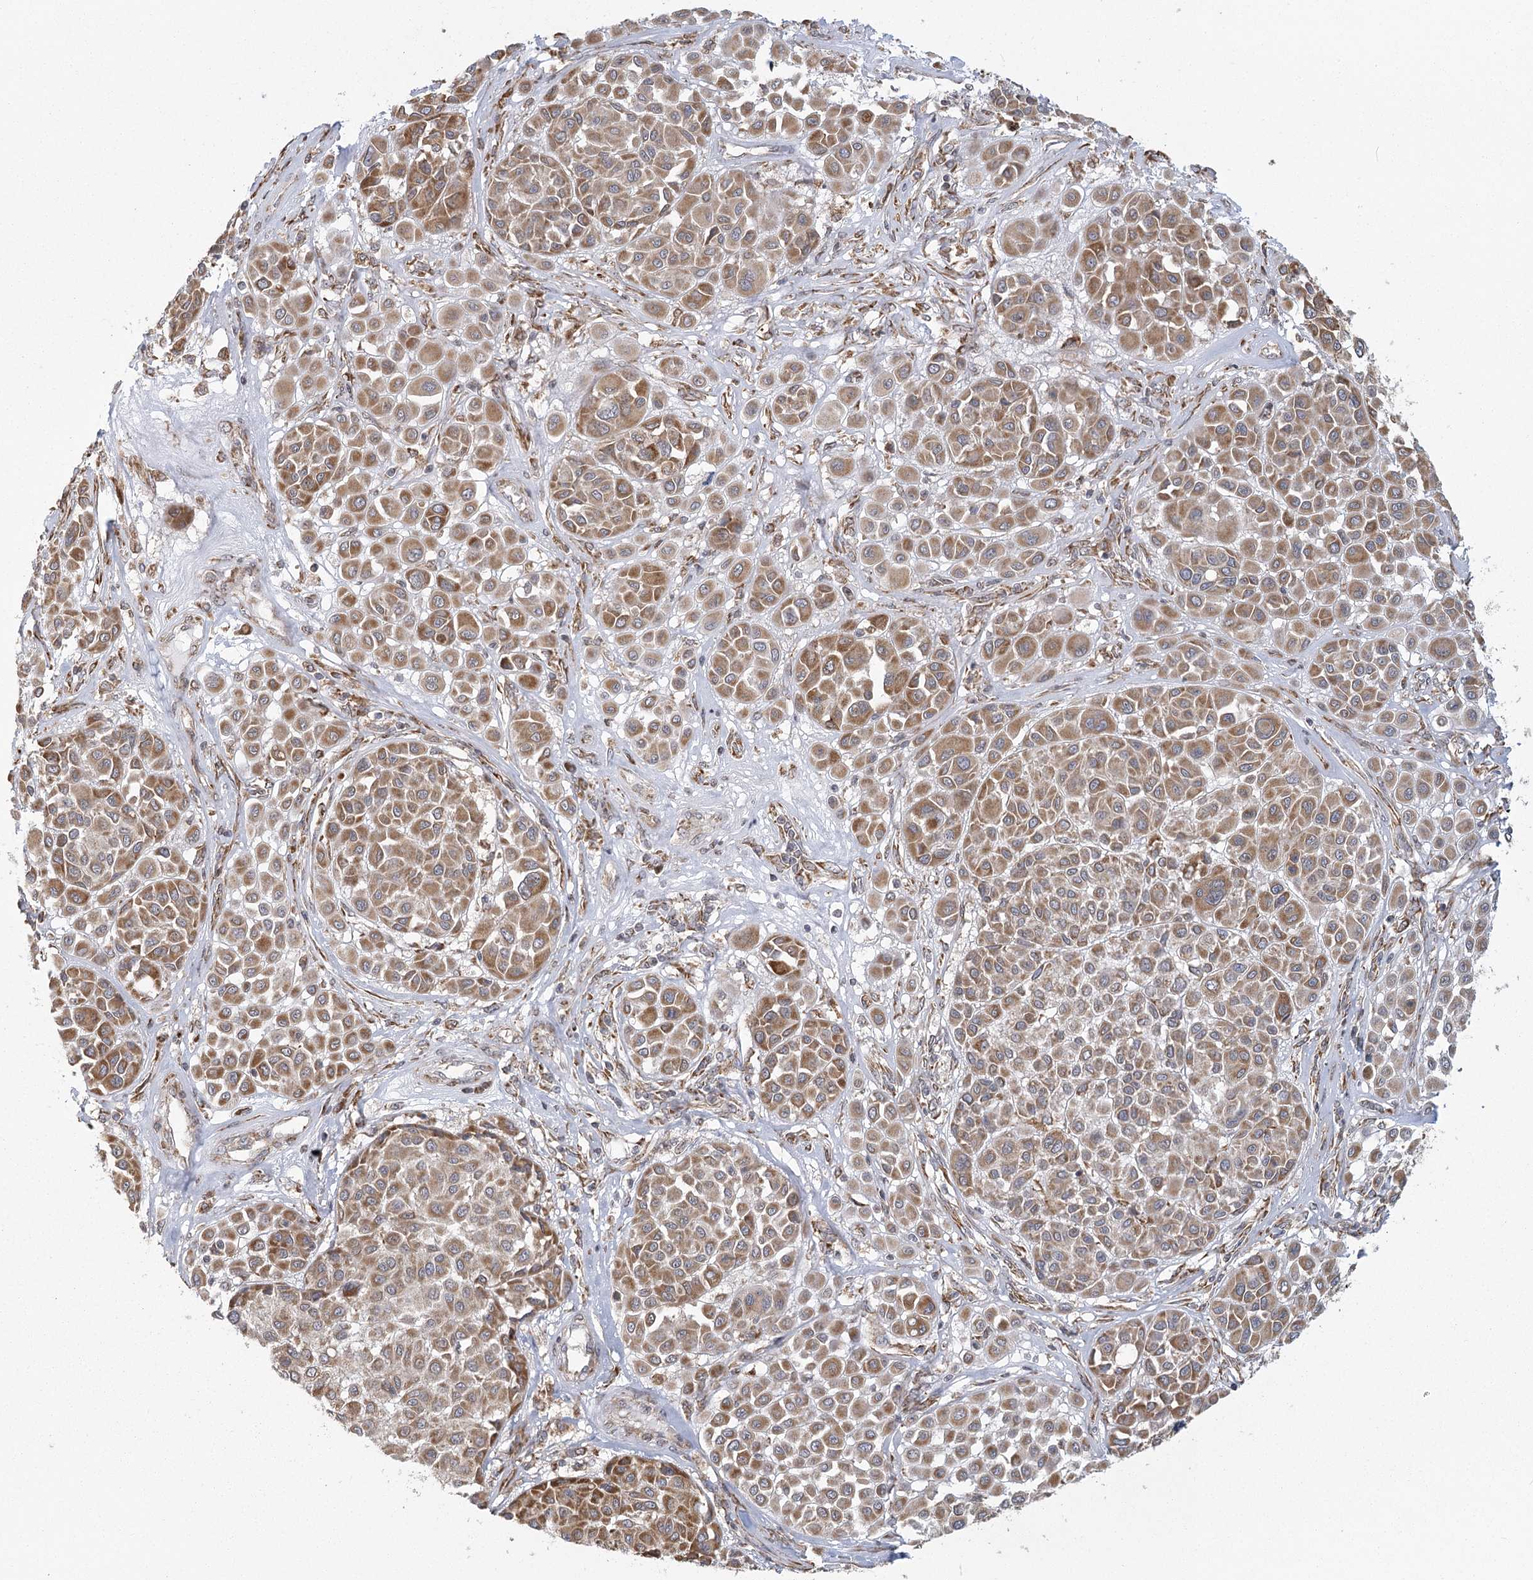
{"staining": {"intensity": "strong", "quantity": ">75%", "location": "cytoplasmic/membranous"}, "tissue": "melanoma", "cell_type": "Tumor cells", "image_type": "cancer", "snomed": [{"axis": "morphology", "description": "Malignant melanoma, Metastatic site"}, {"axis": "topography", "description": "Soft tissue"}], "caption": "DAB (3,3'-diaminobenzidine) immunohistochemical staining of human malignant melanoma (metastatic site) demonstrates strong cytoplasmic/membranous protein expression in about >75% of tumor cells.", "gene": "LACTB", "patient": {"sex": "male", "age": 41}}